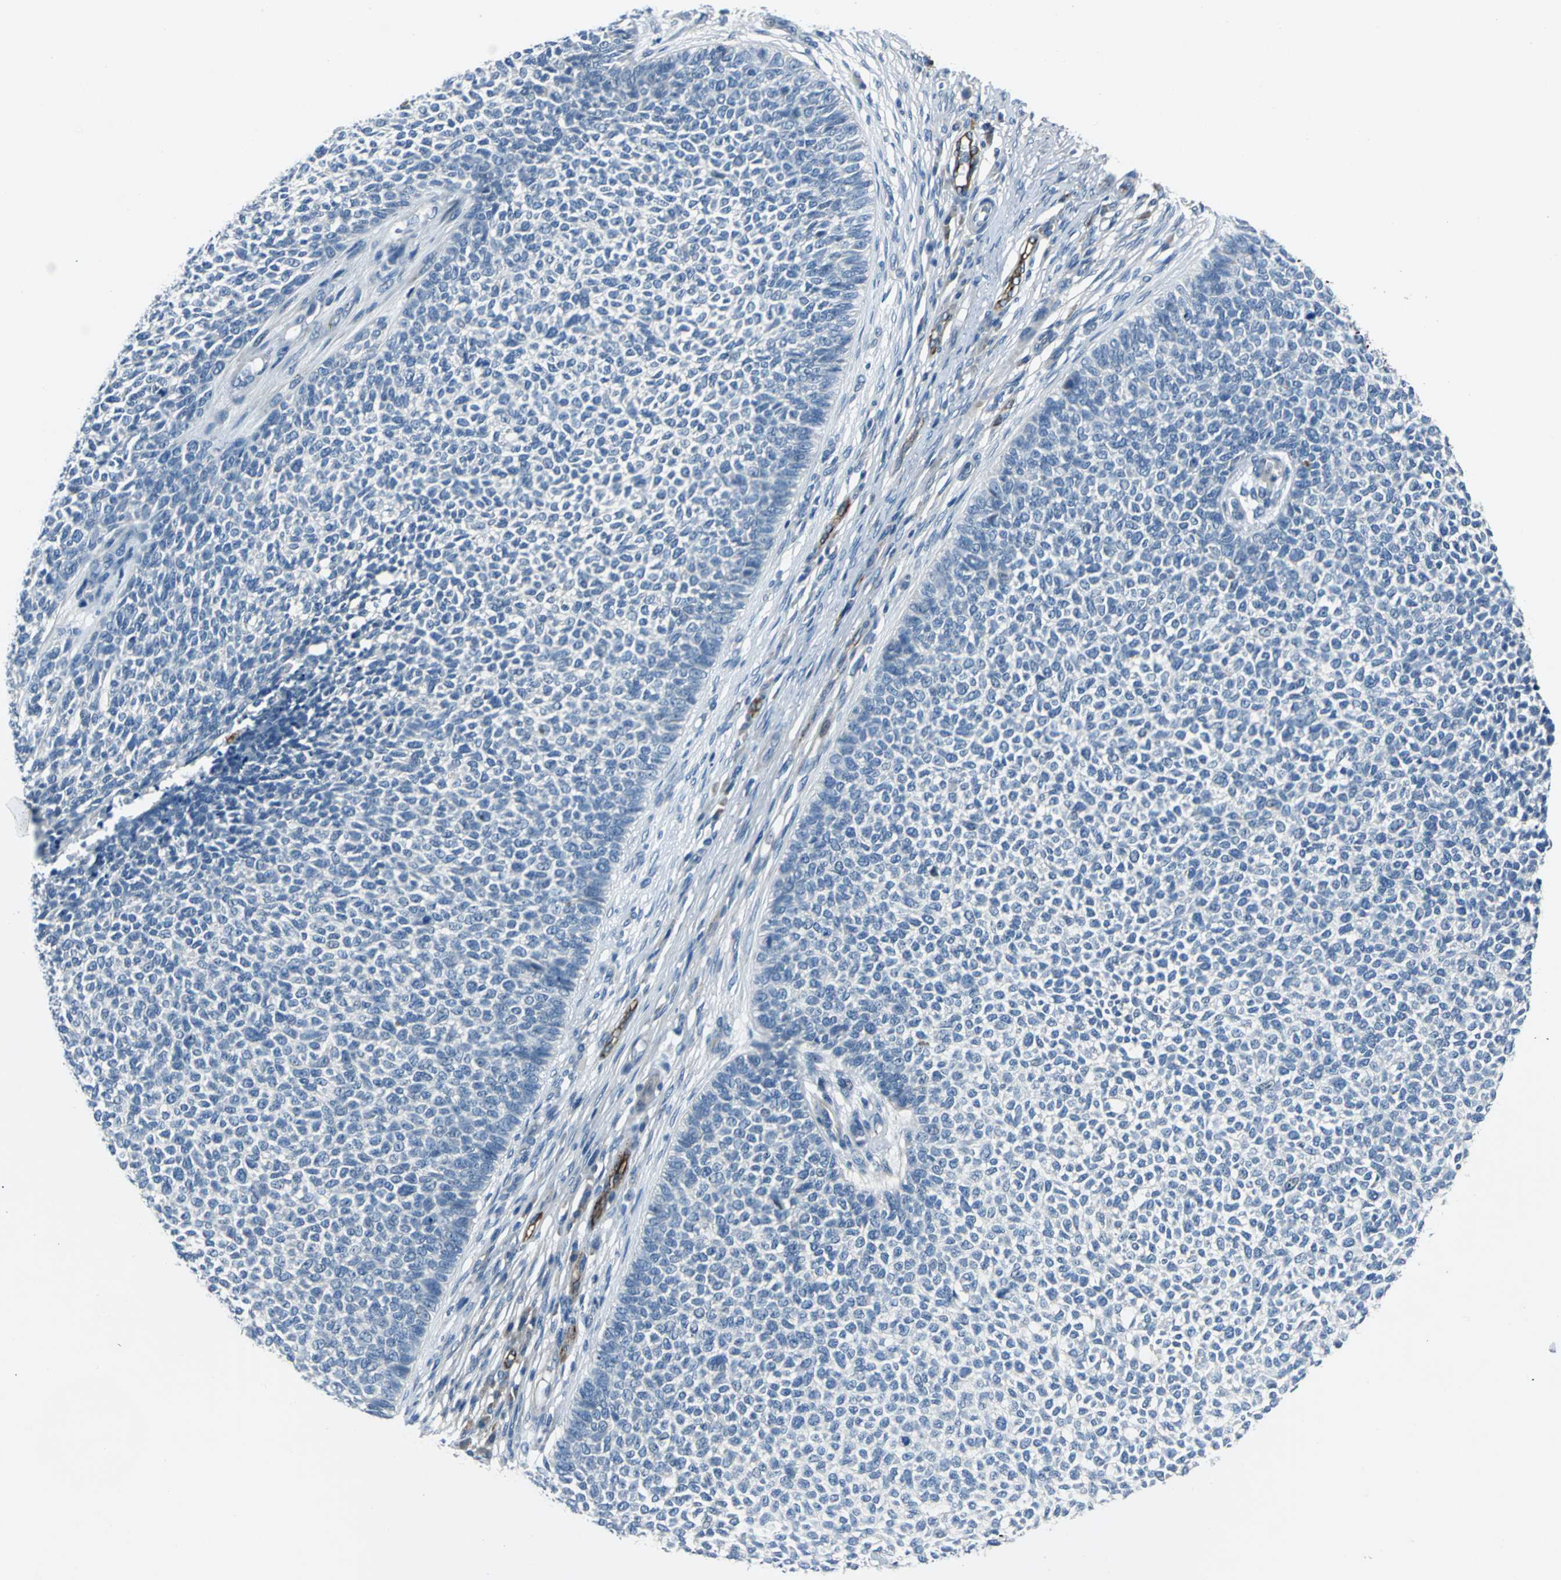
{"staining": {"intensity": "negative", "quantity": "none", "location": "none"}, "tissue": "skin cancer", "cell_type": "Tumor cells", "image_type": "cancer", "snomed": [{"axis": "morphology", "description": "Basal cell carcinoma"}, {"axis": "topography", "description": "Skin"}], "caption": "An image of human skin basal cell carcinoma is negative for staining in tumor cells.", "gene": "SELP", "patient": {"sex": "female", "age": 84}}